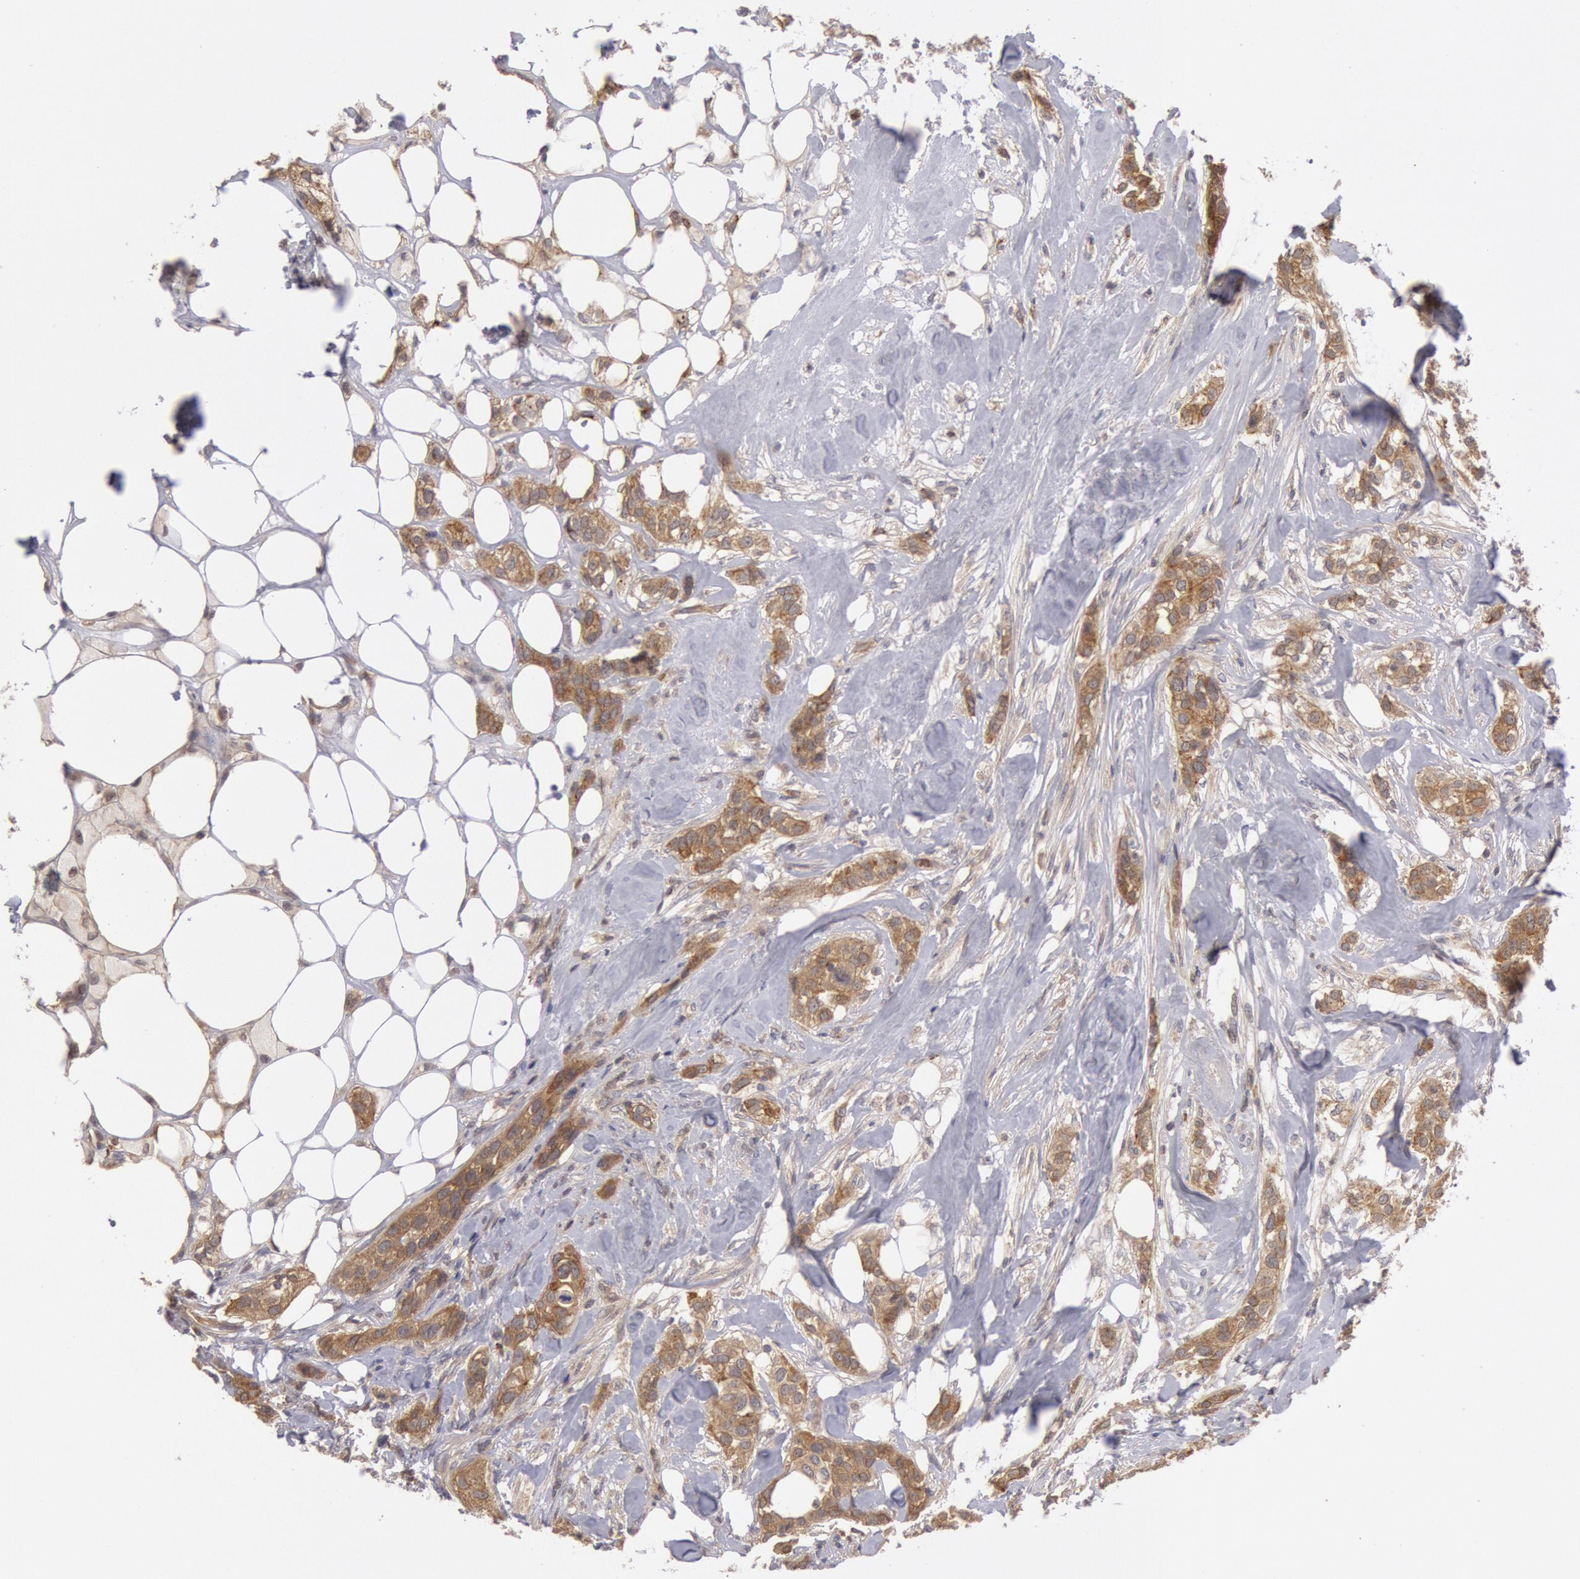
{"staining": {"intensity": "strong", "quantity": ">75%", "location": "cytoplasmic/membranous"}, "tissue": "breast cancer", "cell_type": "Tumor cells", "image_type": "cancer", "snomed": [{"axis": "morphology", "description": "Duct carcinoma"}, {"axis": "topography", "description": "Breast"}], "caption": "An immunohistochemistry (IHC) micrograph of neoplastic tissue is shown. Protein staining in brown highlights strong cytoplasmic/membranous positivity in breast cancer (intraductal carcinoma) within tumor cells.", "gene": "PLA2G6", "patient": {"sex": "female", "age": 45}}